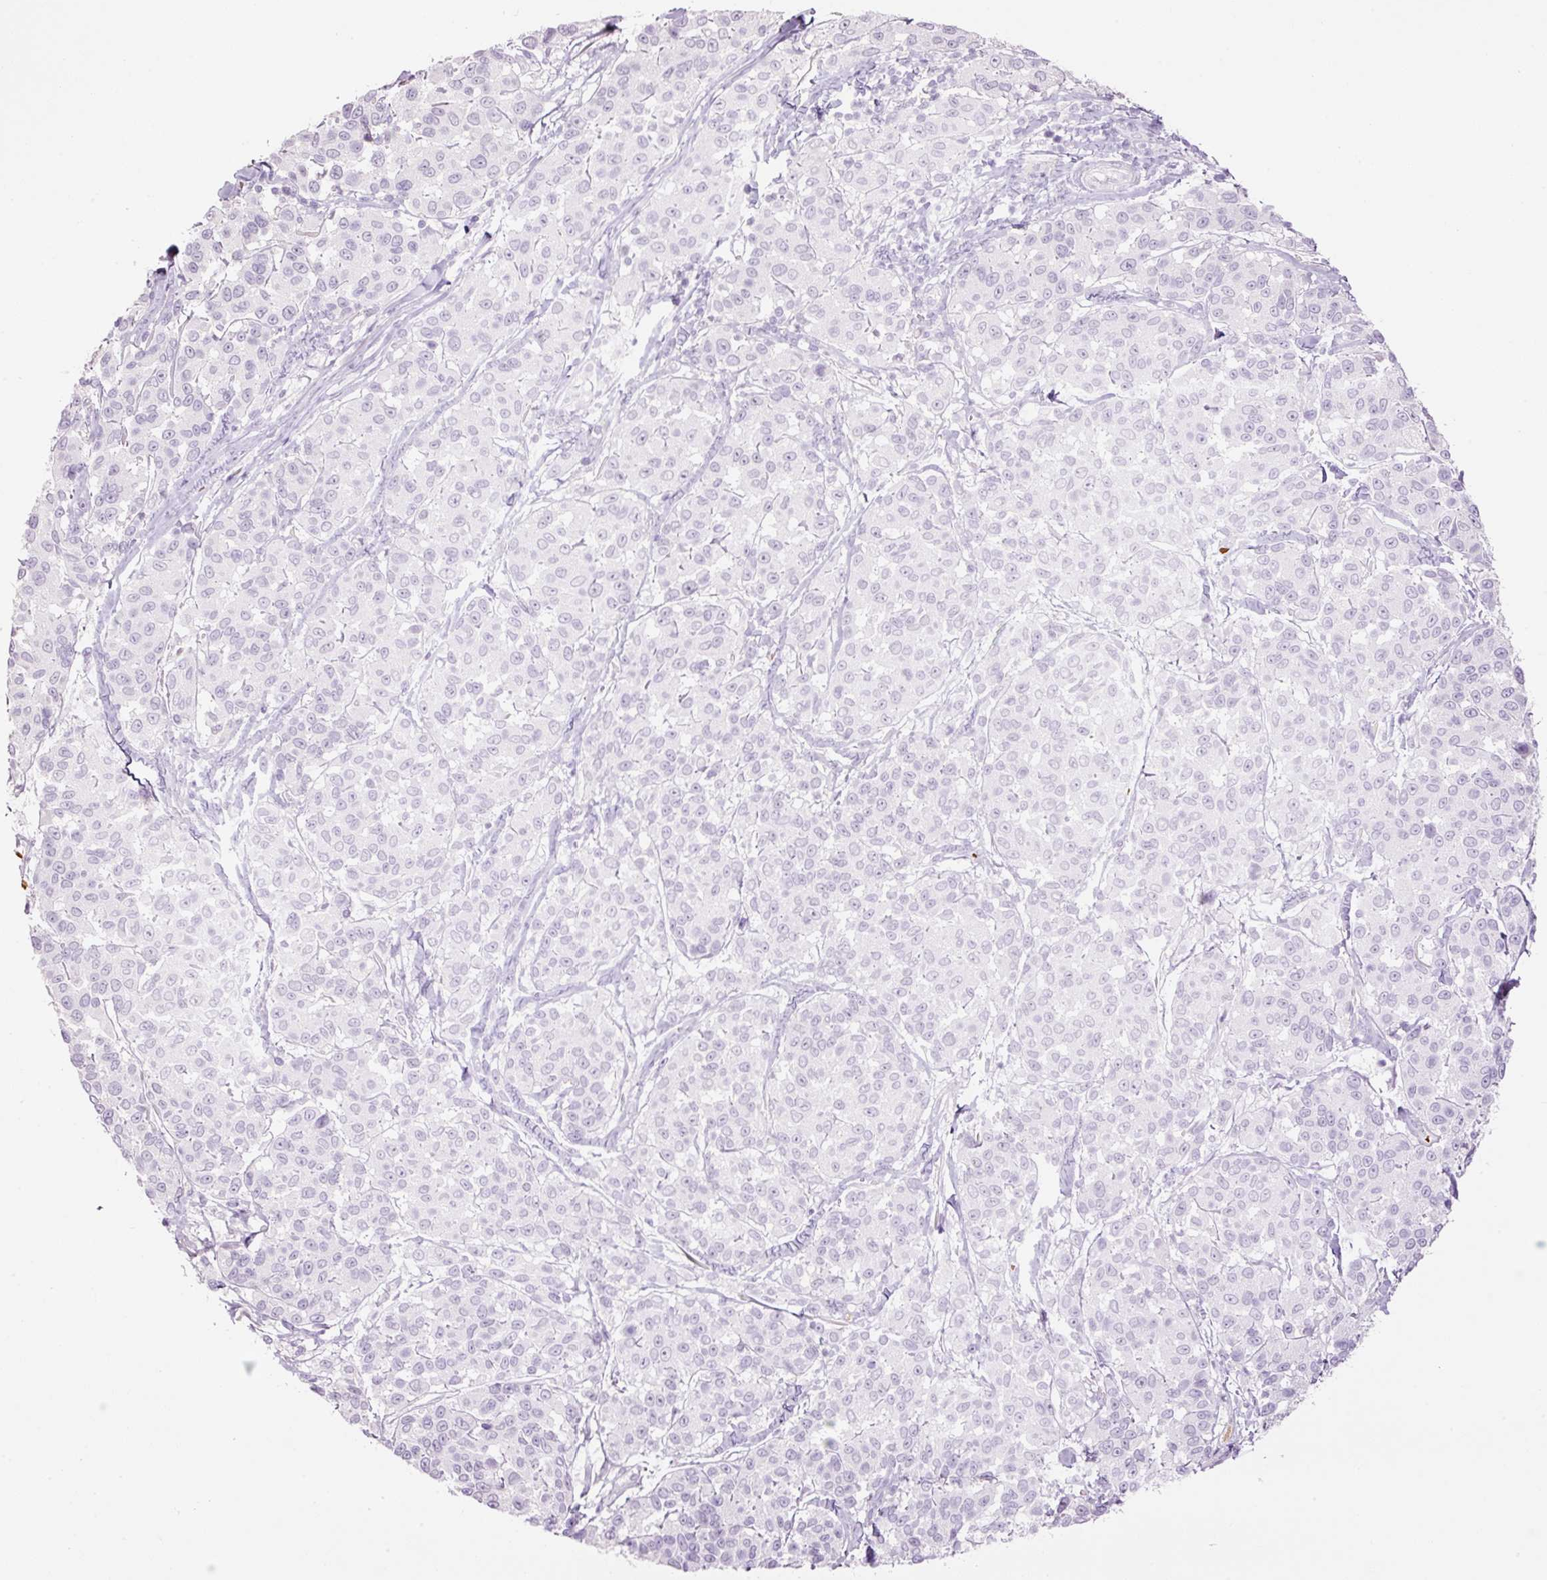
{"staining": {"intensity": "negative", "quantity": "none", "location": "none"}, "tissue": "melanoma", "cell_type": "Tumor cells", "image_type": "cancer", "snomed": [{"axis": "morphology", "description": "Malignant melanoma, NOS"}, {"axis": "topography", "description": "Skin"}], "caption": "DAB (3,3'-diaminobenzidine) immunohistochemical staining of melanoma exhibits no significant expression in tumor cells.", "gene": "LY6G6D", "patient": {"sex": "female", "age": 66}}